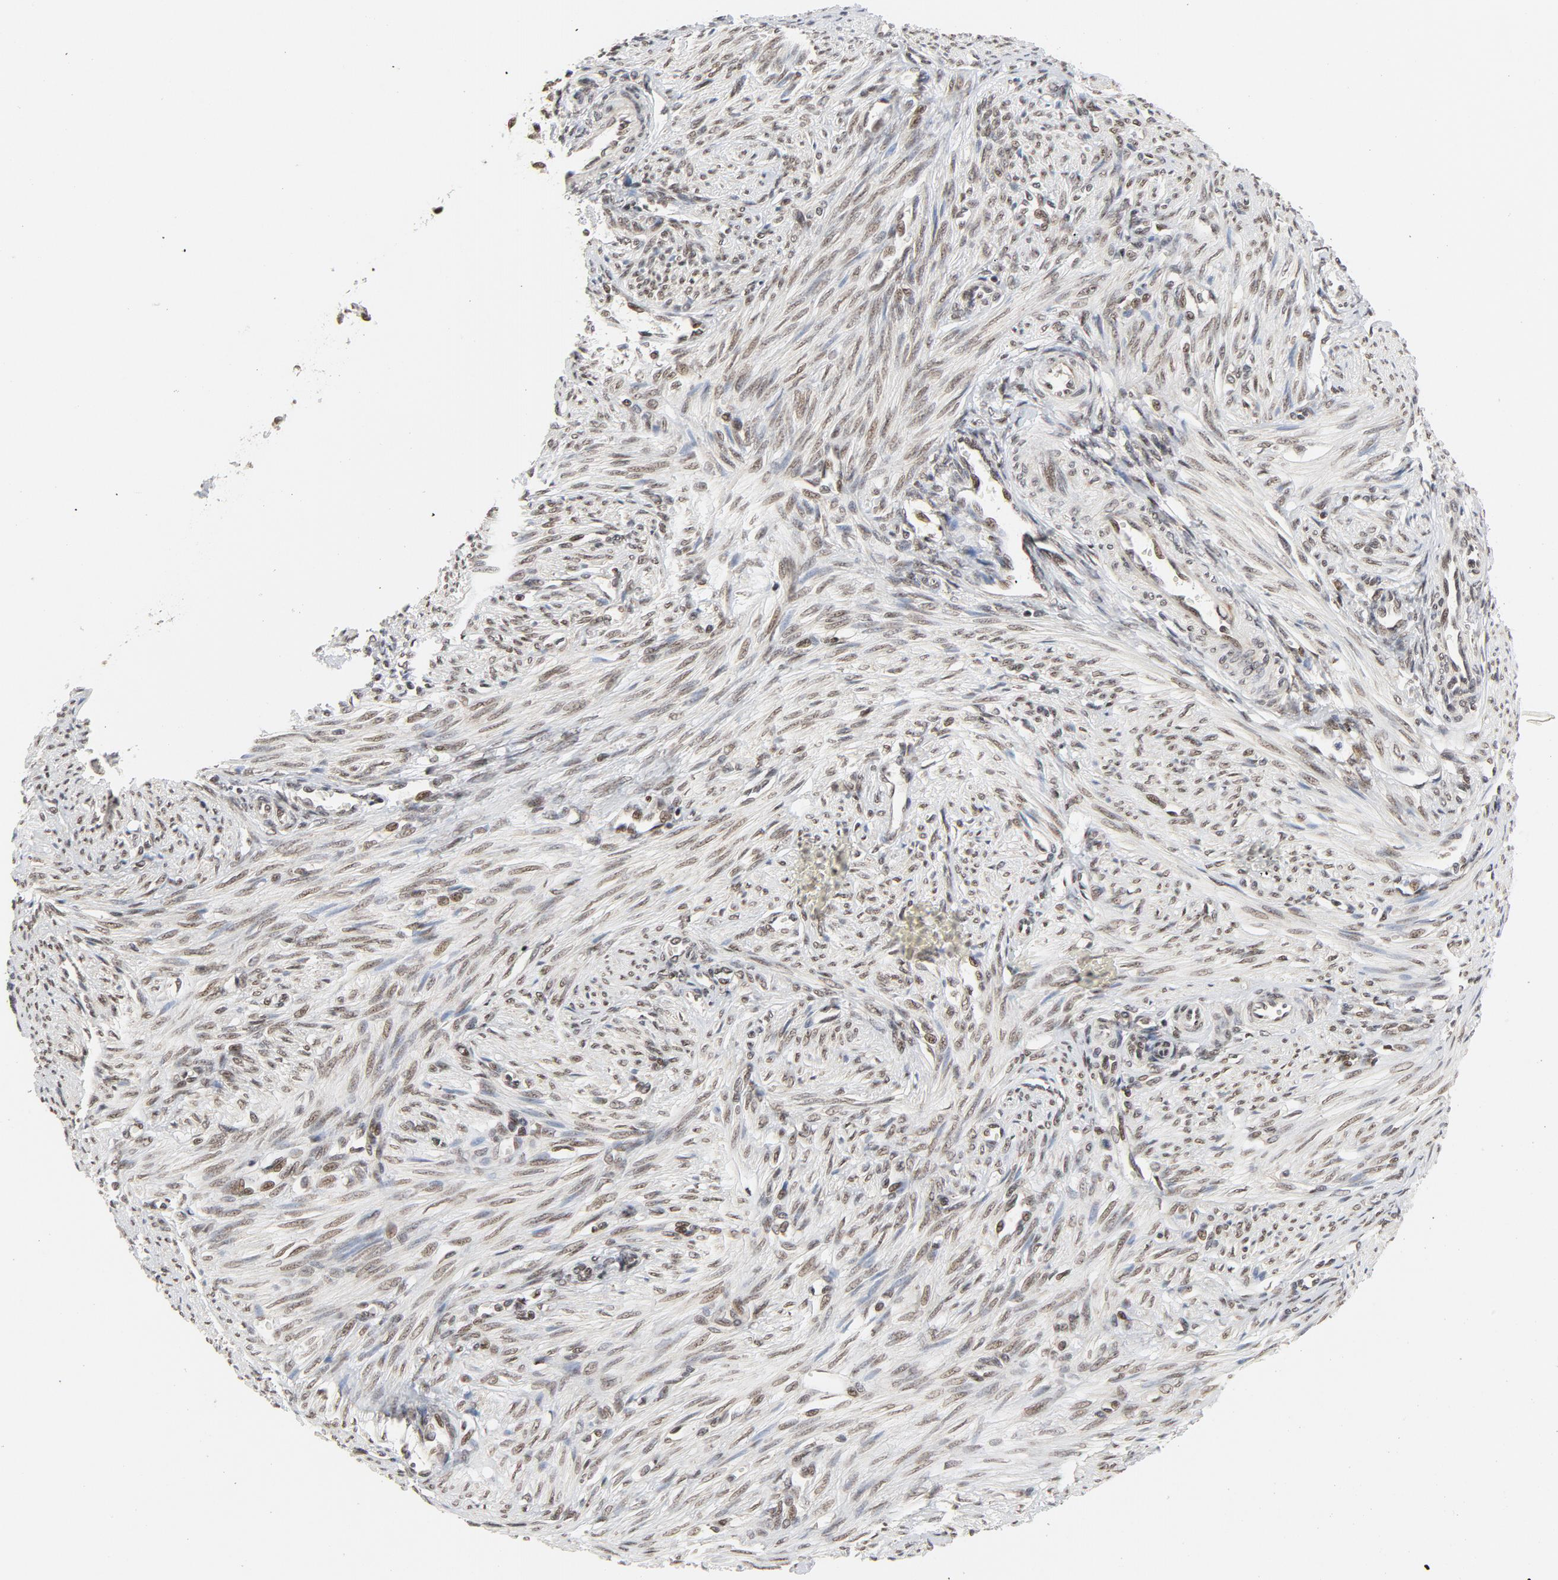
{"staining": {"intensity": "moderate", "quantity": ">75%", "location": "nuclear"}, "tissue": "endometrium", "cell_type": "Cells in endometrial stroma", "image_type": "normal", "snomed": [{"axis": "morphology", "description": "Normal tissue, NOS"}, {"axis": "topography", "description": "Endometrium"}], "caption": "About >75% of cells in endometrial stroma in benign endometrium exhibit moderate nuclear protein staining as visualized by brown immunohistochemical staining.", "gene": "ERCC1", "patient": {"sex": "female", "age": 27}}